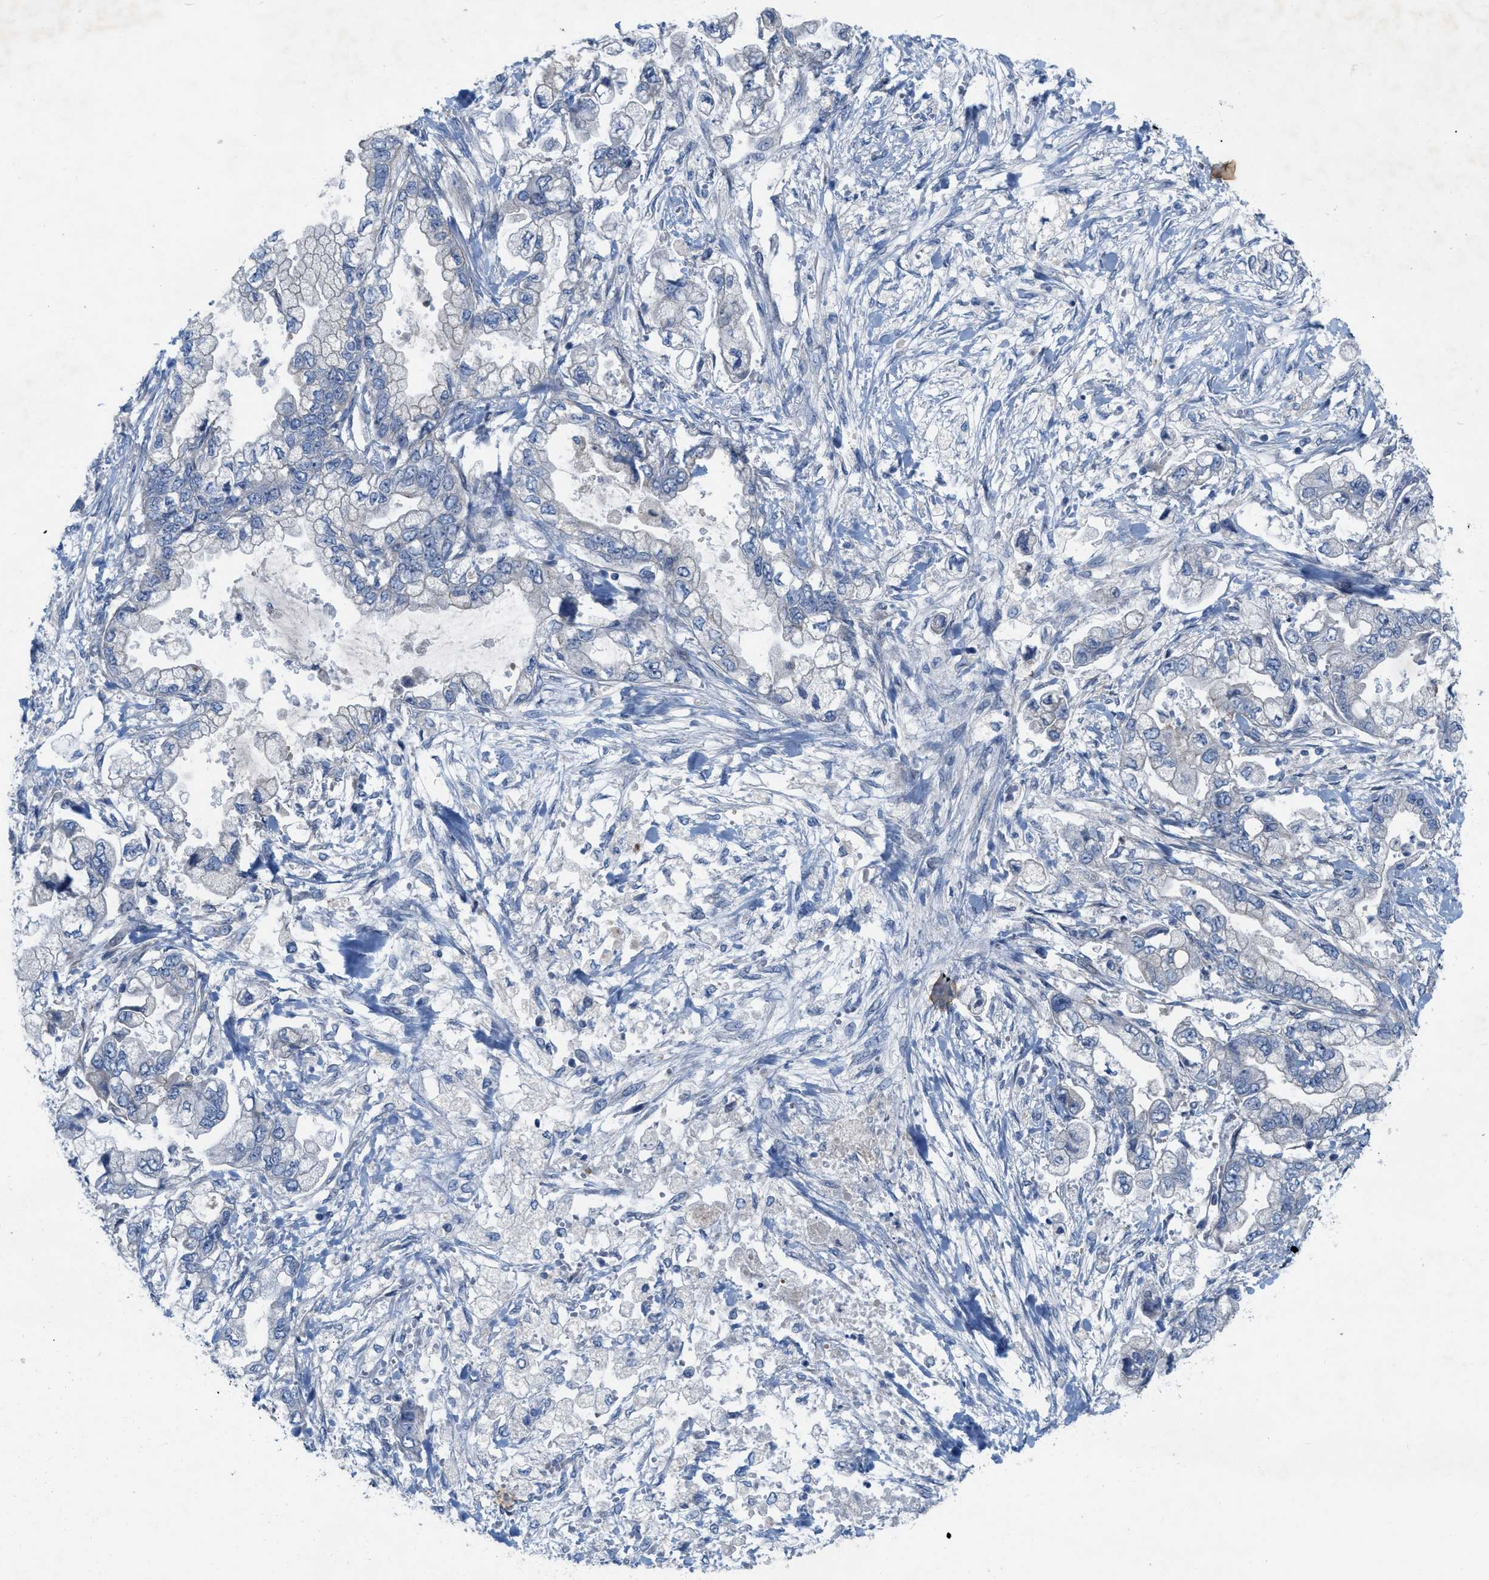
{"staining": {"intensity": "negative", "quantity": "none", "location": "none"}, "tissue": "stomach cancer", "cell_type": "Tumor cells", "image_type": "cancer", "snomed": [{"axis": "morphology", "description": "Normal tissue, NOS"}, {"axis": "morphology", "description": "Adenocarcinoma, NOS"}, {"axis": "topography", "description": "Stomach"}], "caption": "Immunohistochemical staining of adenocarcinoma (stomach) demonstrates no significant positivity in tumor cells.", "gene": "NDEL1", "patient": {"sex": "male", "age": 62}}